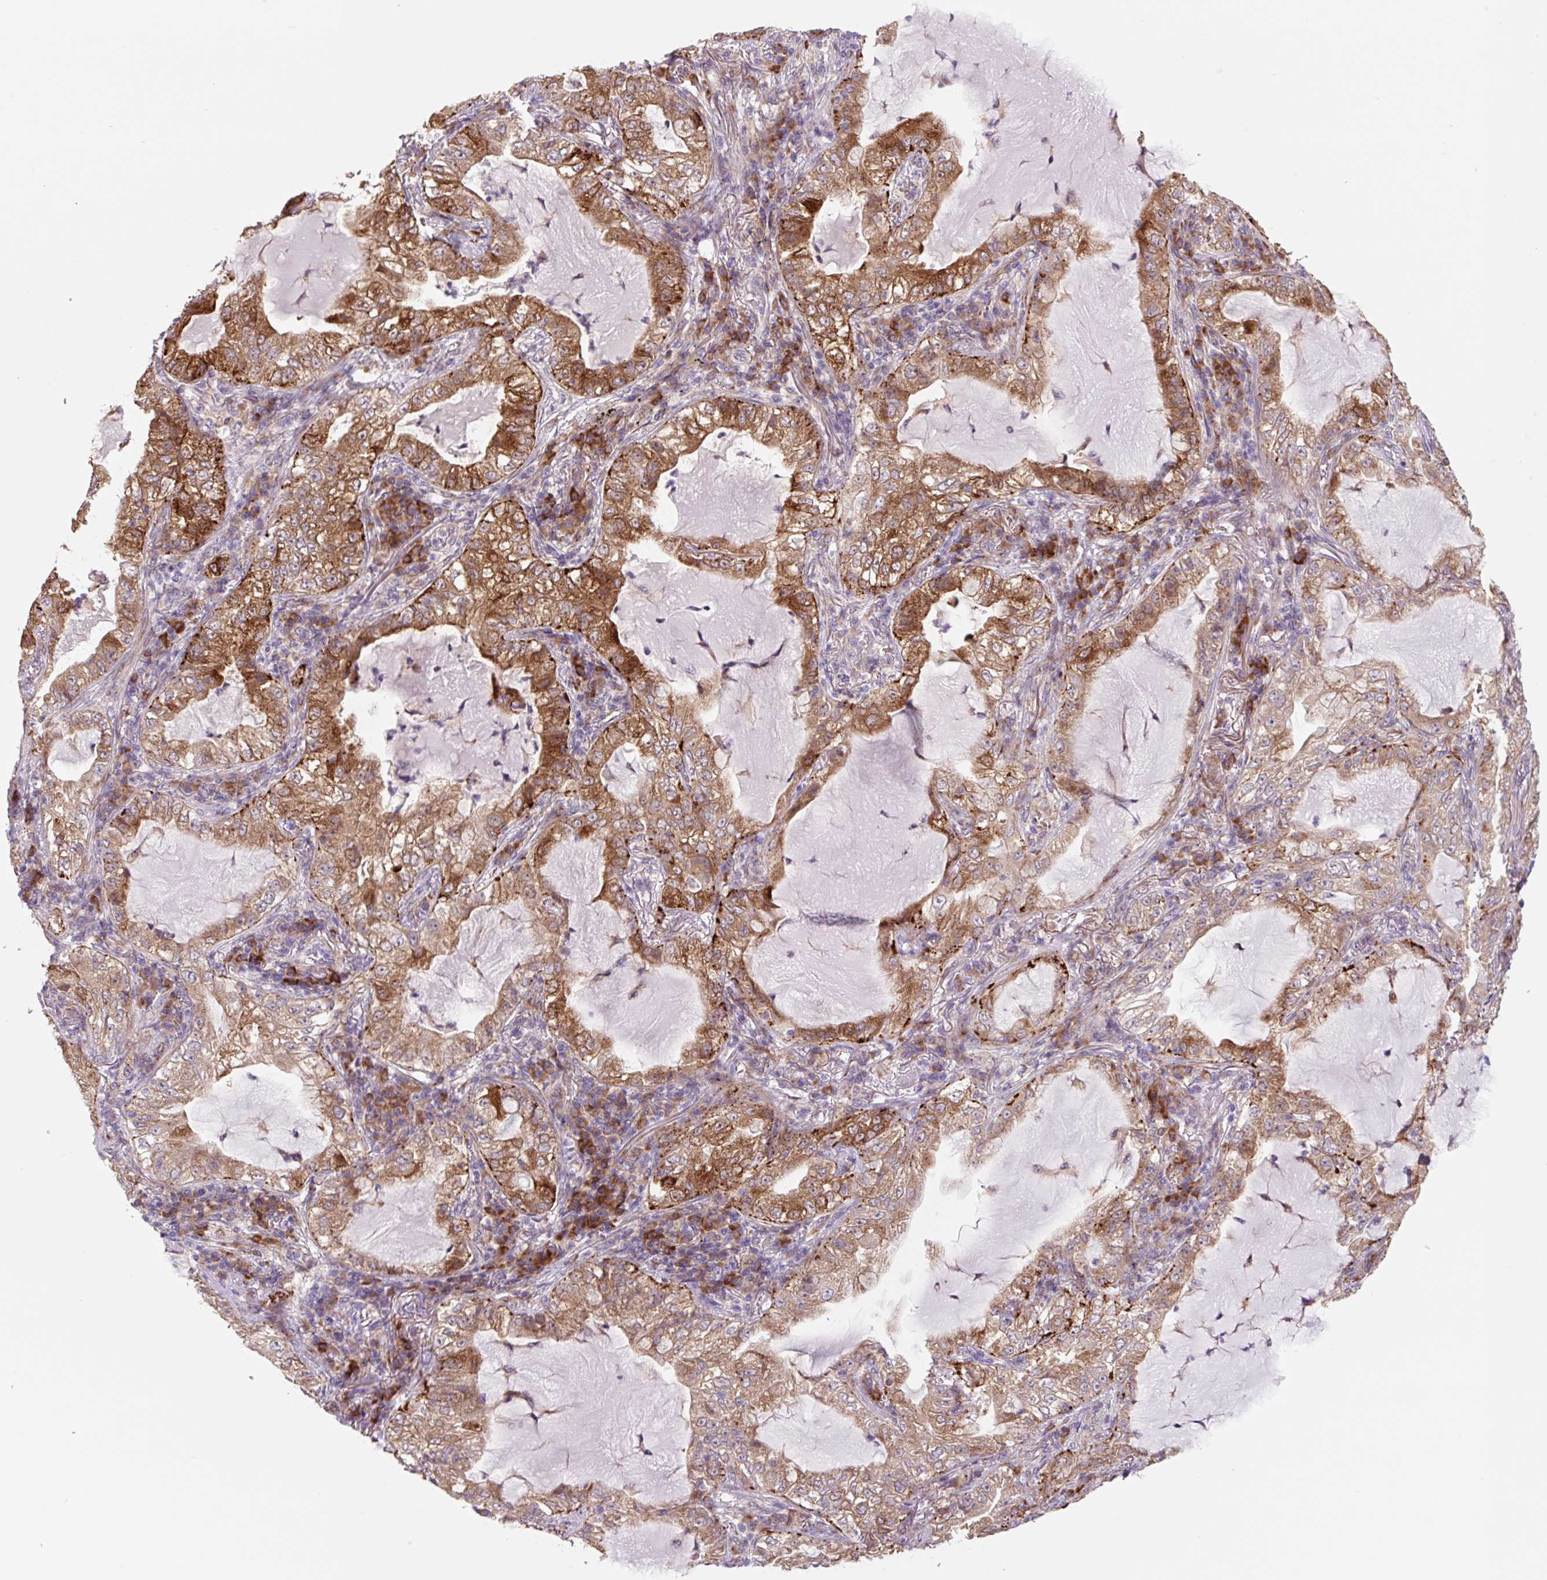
{"staining": {"intensity": "moderate", "quantity": ">75%", "location": "cytoplasmic/membranous"}, "tissue": "lung cancer", "cell_type": "Tumor cells", "image_type": "cancer", "snomed": [{"axis": "morphology", "description": "Adenocarcinoma, NOS"}, {"axis": "topography", "description": "Lung"}], "caption": "Immunohistochemical staining of lung cancer (adenocarcinoma) demonstrates moderate cytoplasmic/membranous protein staining in approximately >75% of tumor cells. (Stains: DAB in brown, nuclei in blue, Microscopy: brightfield microscopy at high magnification).", "gene": "PLA2G4A", "patient": {"sex": "female", "age": 73}}